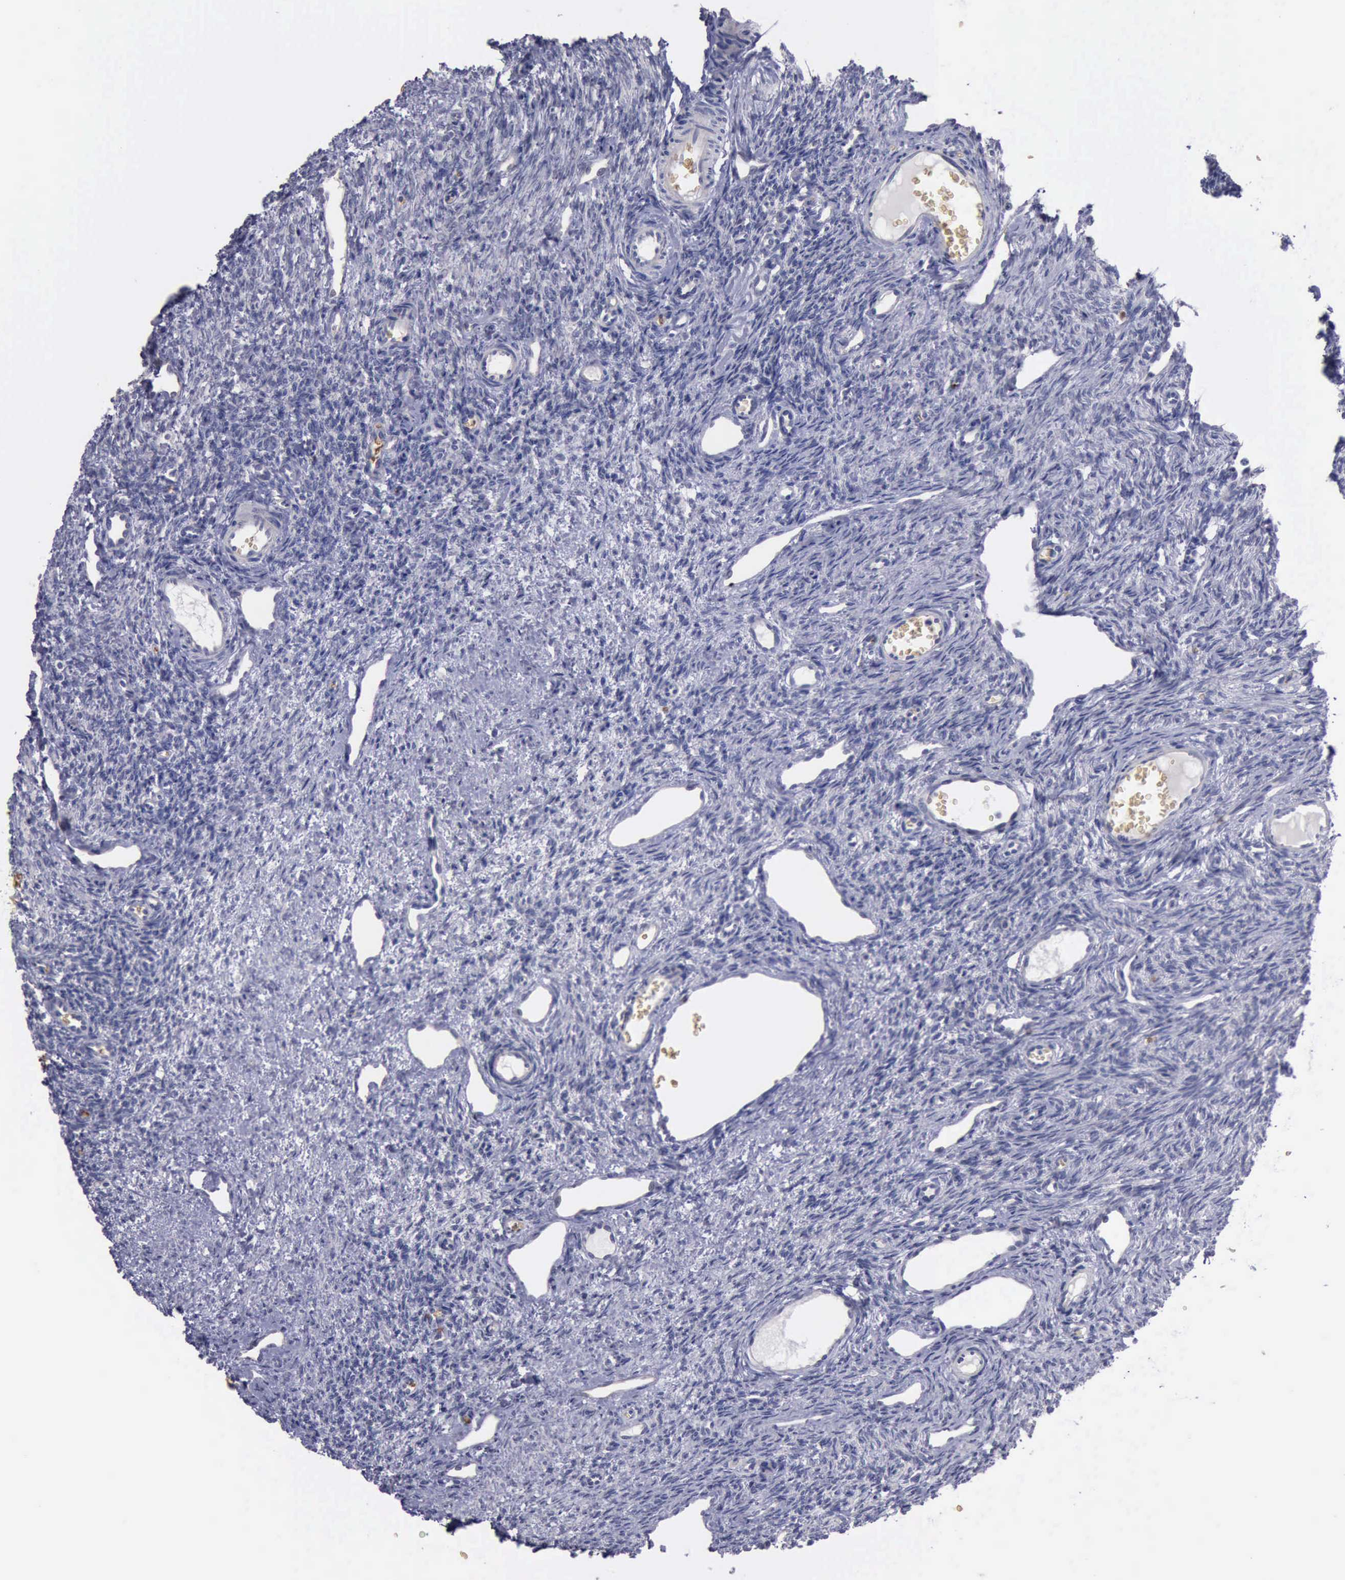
{"staining": {"intensity": "weak", "quantity": ">75%", "location": "cytoplasmic/membranous"}, "tissue": "ovary", "cell_type": "Follicle cells", "image_type": "normal", "snomed": [{"axis": "morphology", "description": "Normal tissue, NOS"}, {"axis": "topography", "description": "Ovary"}], "caption": "High-magnification brightfield microscopy of normal ovary stained with DAB (3,3'-diaminobenzidine) (brown) and counterstained with hematoxylin (blue). follicle cells exhibit weak cytoplasmic/membranous positivity is present in approximately>75% of cells. Nuclei are stained in blue.", "gene": "CEP128", "patient": {"sex": "female", "age": 33}}